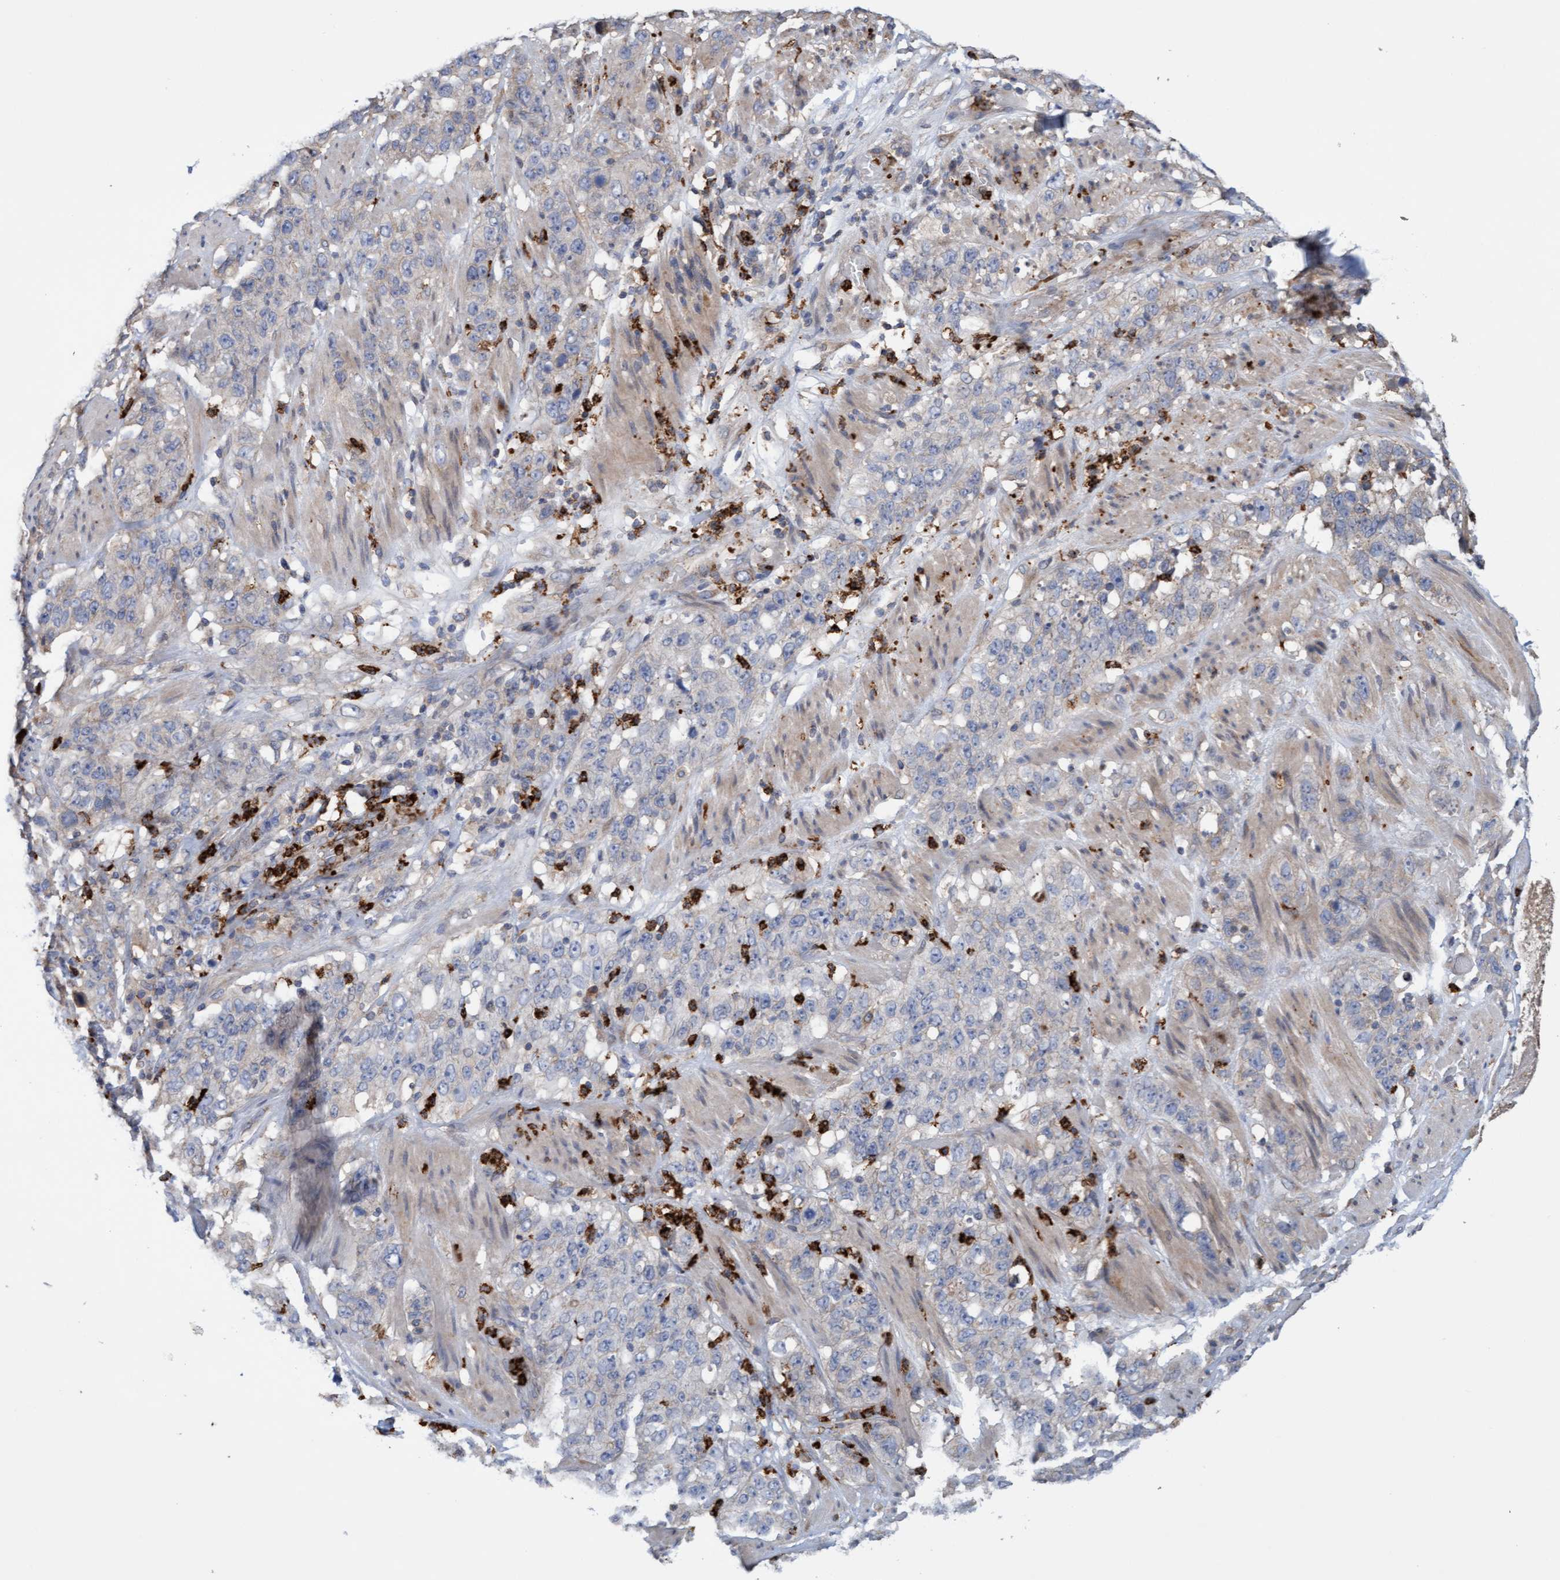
{"staining": {"intensity": "weak", "quantity": "<25%", "location": "cytoplasmic/membranous"}, "tissue": "stomach cancer", "cell_type": "Tumor cells", "image_type": "cancer", "snomed": [{"axis": "morphology", "description": "Adenocarcinoma, NOS"}, {"axis": "topography", "description": "Stomach"}], "caption": "Micrograph shows no significant protein positivity in tumor cells of stomach cancer.", "gene": "MMP8", "patient": {"sex": "male", "age": 48}}